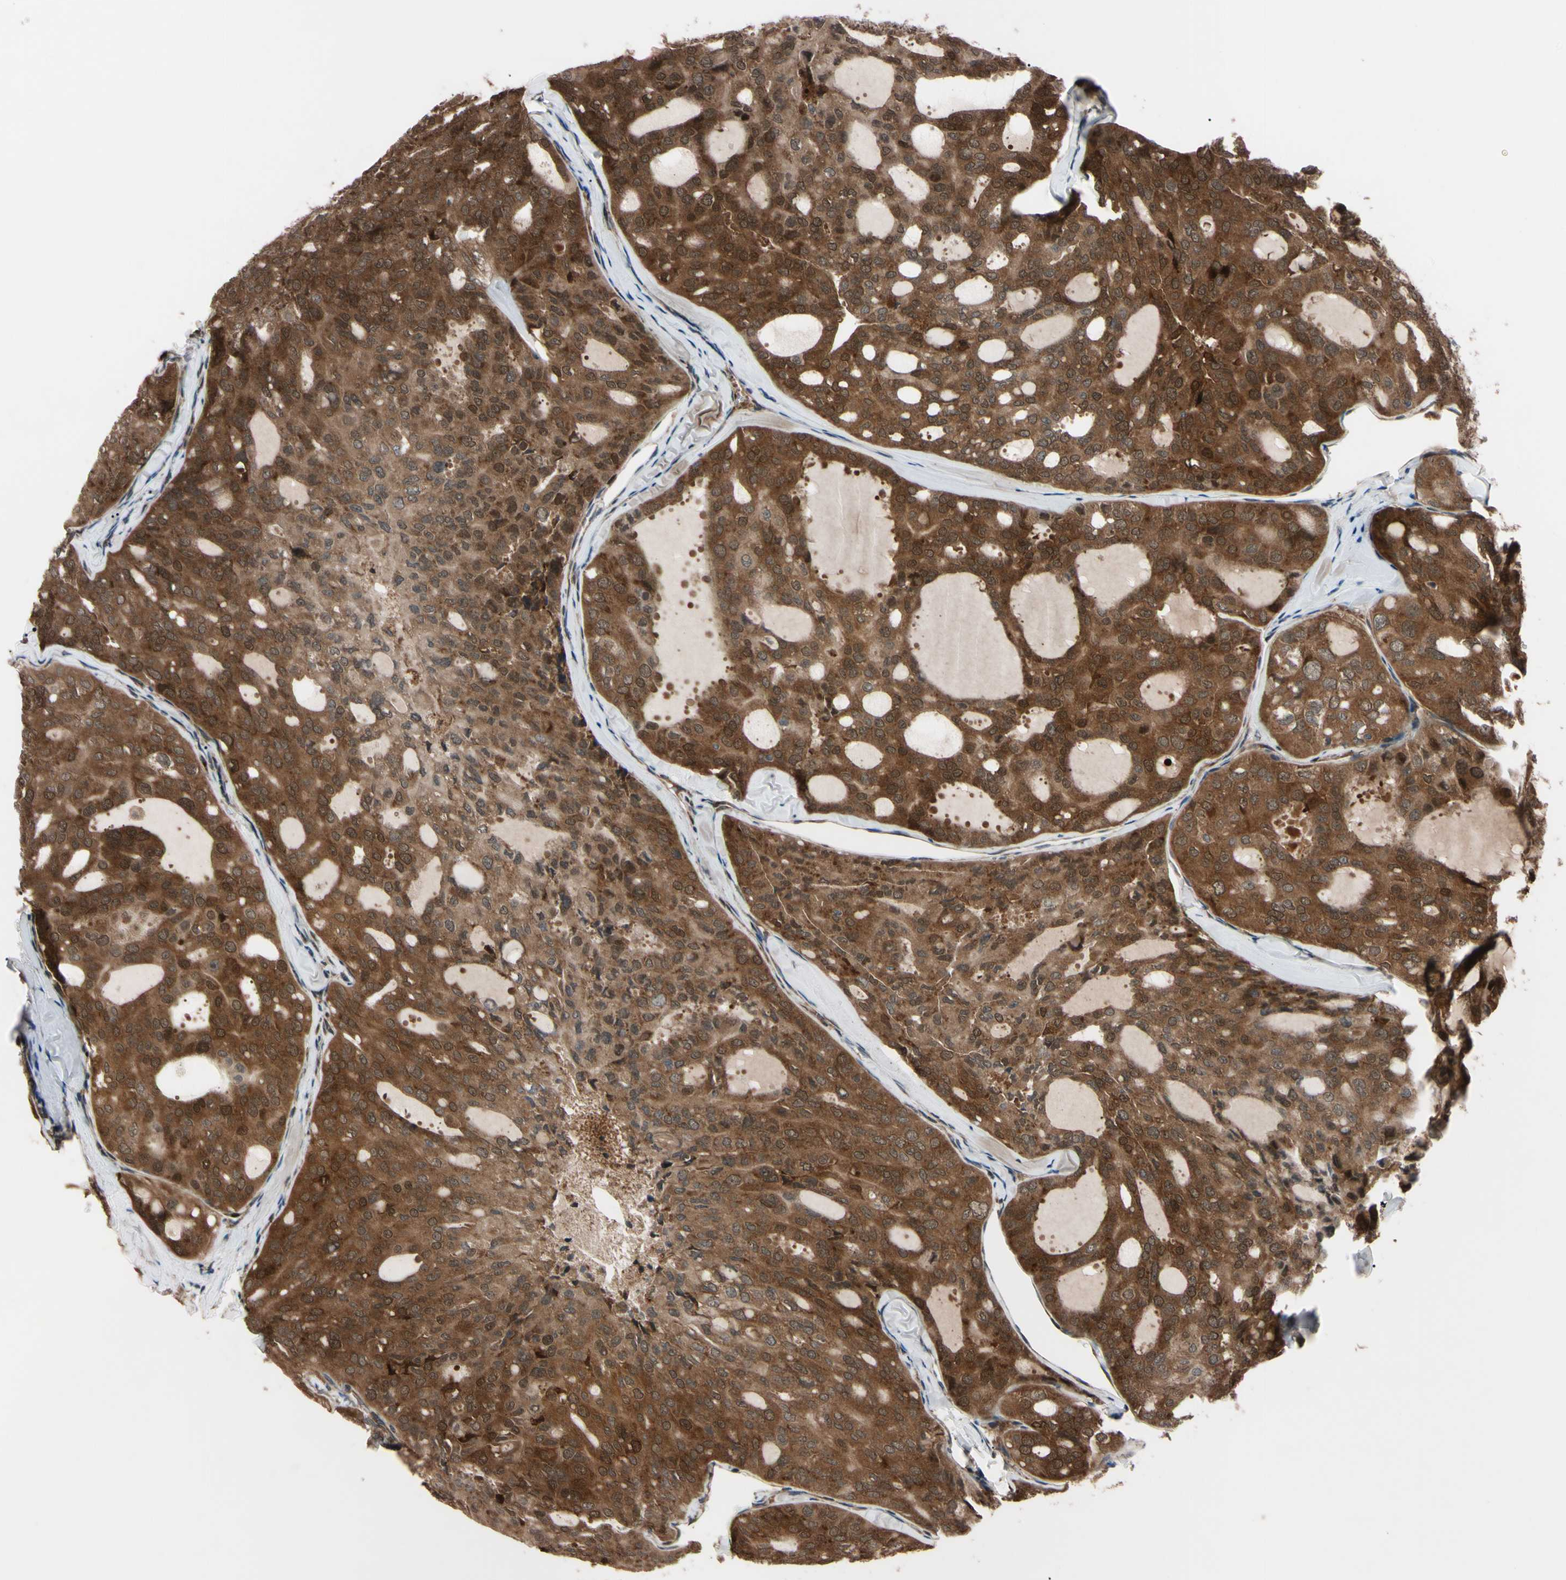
{"staining": {"intensity": "strong", "quantity": ">75%", "location": "cytoplasmic/membranous,nuclear"}, "tissue": "thyroid cancer", "cell_type": "Tumor cells", "image_type": "cancer", "snomed": [{"axis": "morphology", "description": "Follicular adenoma carcinoma, NOS"}, {"axis": "topography", "description": "Thyroid gland"}], "caption": "Thyroid follicular adenoma carcinoma stained with a brown dye shows strong cytoplasmic/membranous and nuclear positive staining in about >75% of tumor cells.", "gene": "GUCY1B1", "patient": {"sex": "male", "age": 75}}